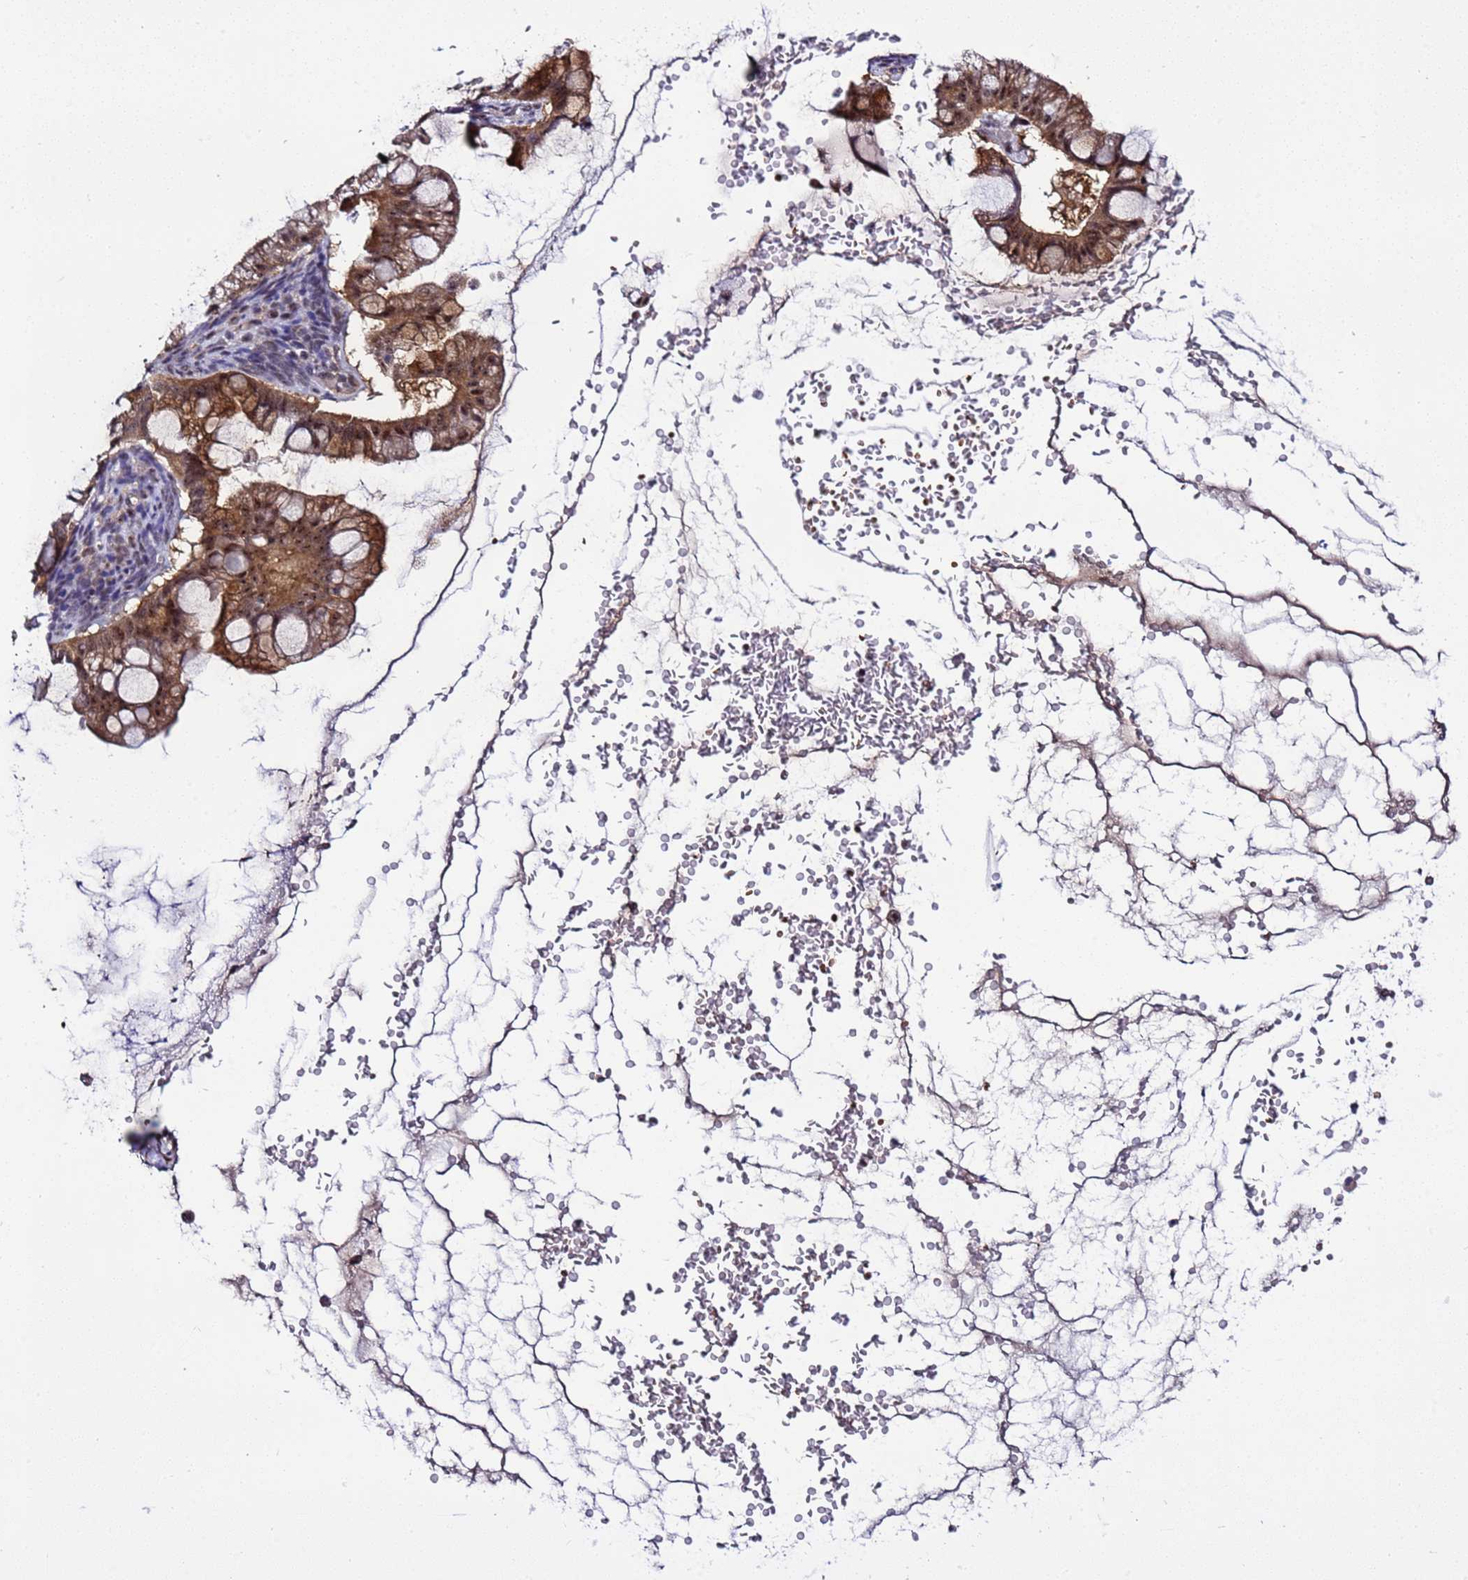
{"staining": {"intensity": "moderate", "quantity": ">75%", "location": "cytoplasmic/membranous,nuclear"}, "tissue": "ovarian cancer", "cell_type": "Tumor cells", "image_type": "cancer", "snomed": [{"axis": "morphology", "description": "Cystadenocarcinoma, mucinous, NOS"}, {"axis": "topography", "description": "Ovary"}], "caption": "Protein expression analysis of ovarian cancer demonstrates moderate cytoplasmic/membranous and nuclear positivity in about >75% of tumor cells.", "gene": "GEN1", "patient": {"sex": "female", "age": 73}}